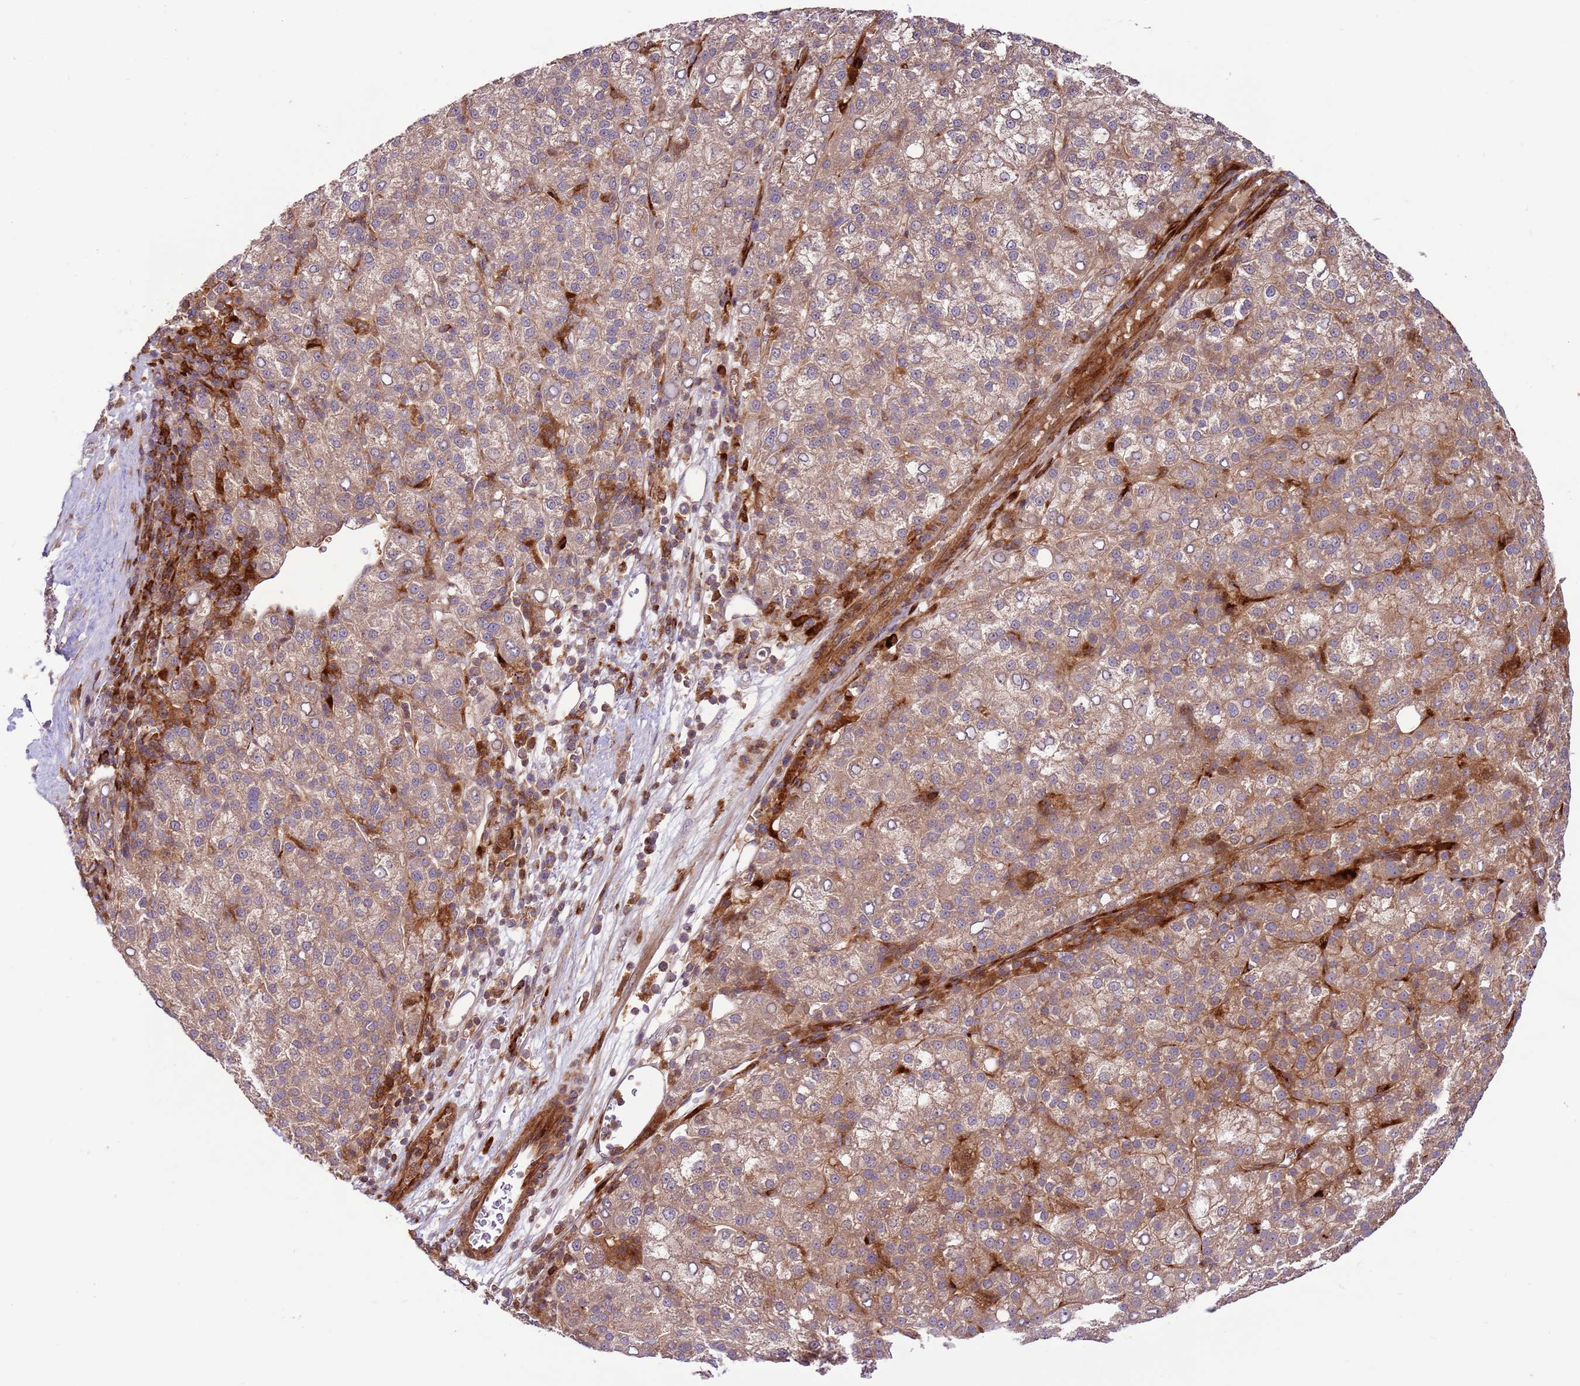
{"staining": {"intensity": "weak", "quantity": ">75%", "location": "cytoplasmic/membranous"}, "tissue": "liver cancer", "cell_type": "Tumor cells", "image_type": "cancer", "snomed": [{"axis": "morphology", "description": "Carcinoma, Hepatocellular, NOS"}, {"axis": "topography", "description": "Liver"}], "caption": "The micrograph exhibits staining of liver hepatocellular carcinoma, revealing weak cytoplasmic/membranous protein staining (brown color) within tumor cells.", "gene": "ZNF624", "patient": {"sex": "female", "age": 58}}